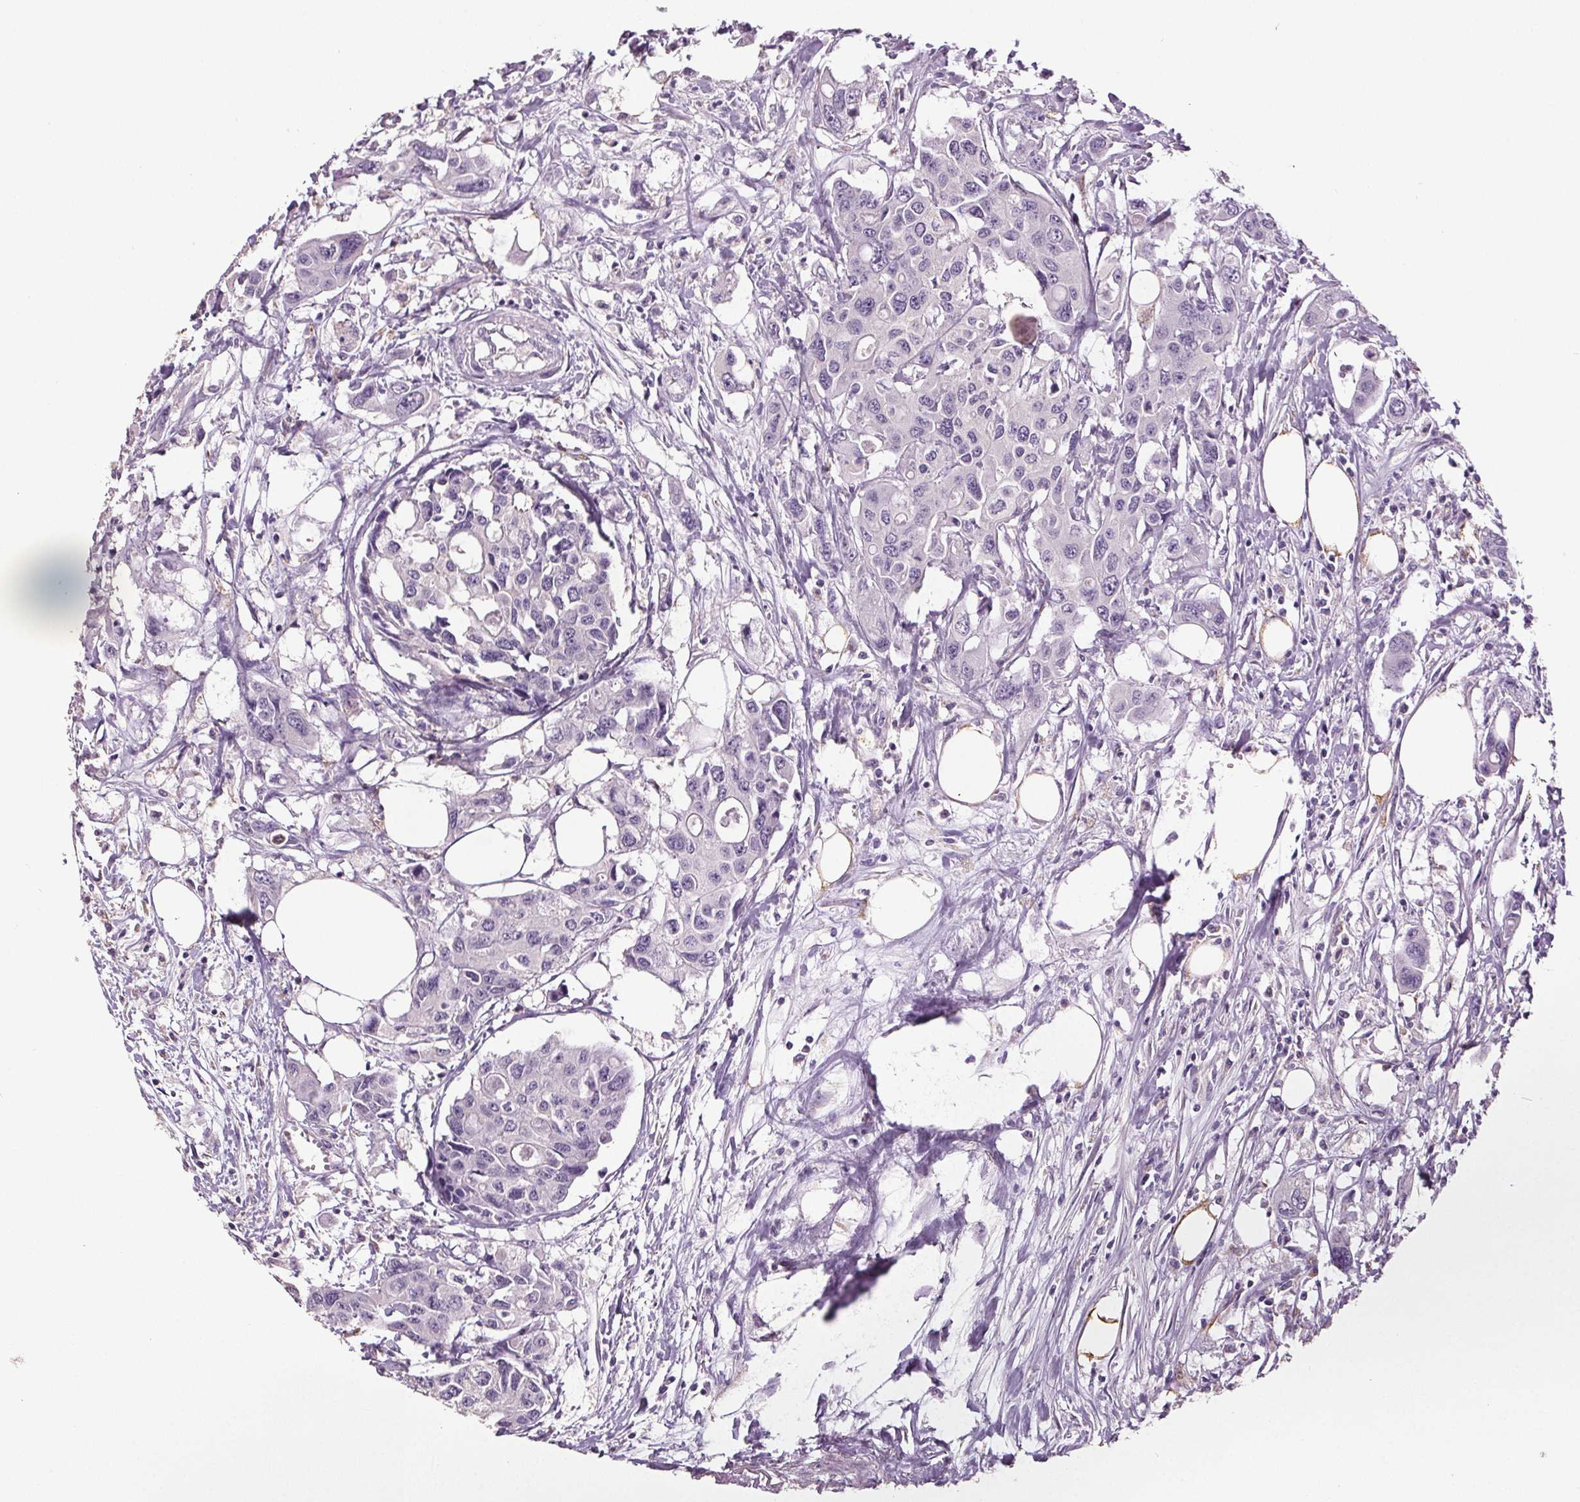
{"staining": {"intensity": "negative", "quantity": "none", "location": "none"}, "tissue": "colorectal cancer", "cell_type": "Tumor cells", "image_type": "cancer", "snomed": [{"axis": "morphology", "description": "Adenocarcinoma, NOS"}, {"axis": "topography", "description": "Colon"}], "caption": "Human adenocarcinoma (colorectal) stained for a protein using immunohistochemistry exhibits no staining in tumor cells.", "gene": "GPIHBP1", "patient": {"sex": "male", "age": 77}}